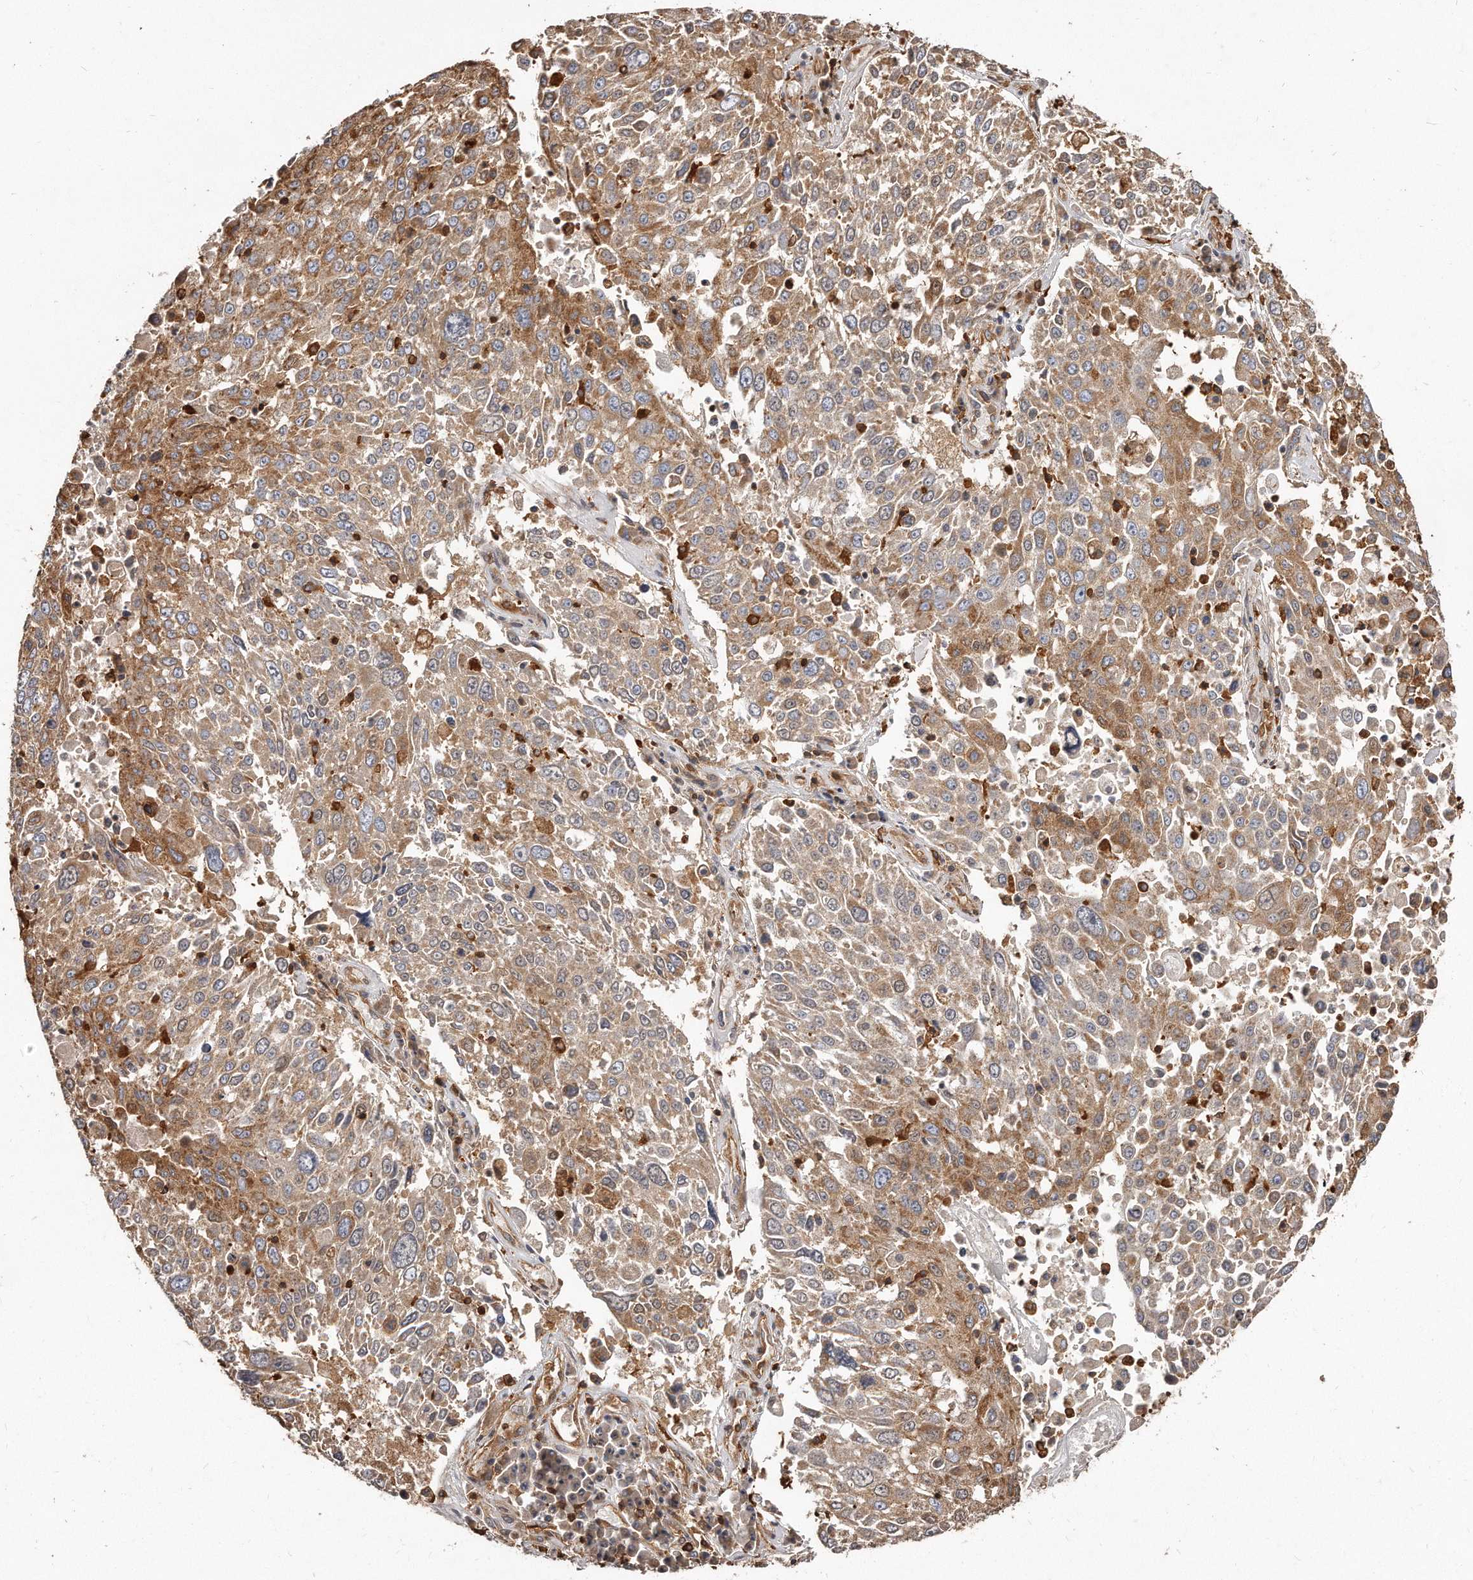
{"staining": {"intensity": "moderate", "quantity": "25%-75%", "location": "cytoplasmic/membranous"}, "tissue": "lung cancer", "cell_type": "Tumor cells", "image_type": "cancer", "snomed": [{"axis": "morphology", "description": "Squamous cell carcinoma, NOS"}, {"axis": "topography", "description": "Lung"}], "caption": "Protein expression analysis of squamous cell carcinoma (lung) shows moderate cytoplasmic/membranous positivity in about 25%-75% of tumor cells.", "gene": "CAP1", "patient": {"sex": "male", "age": 65}}